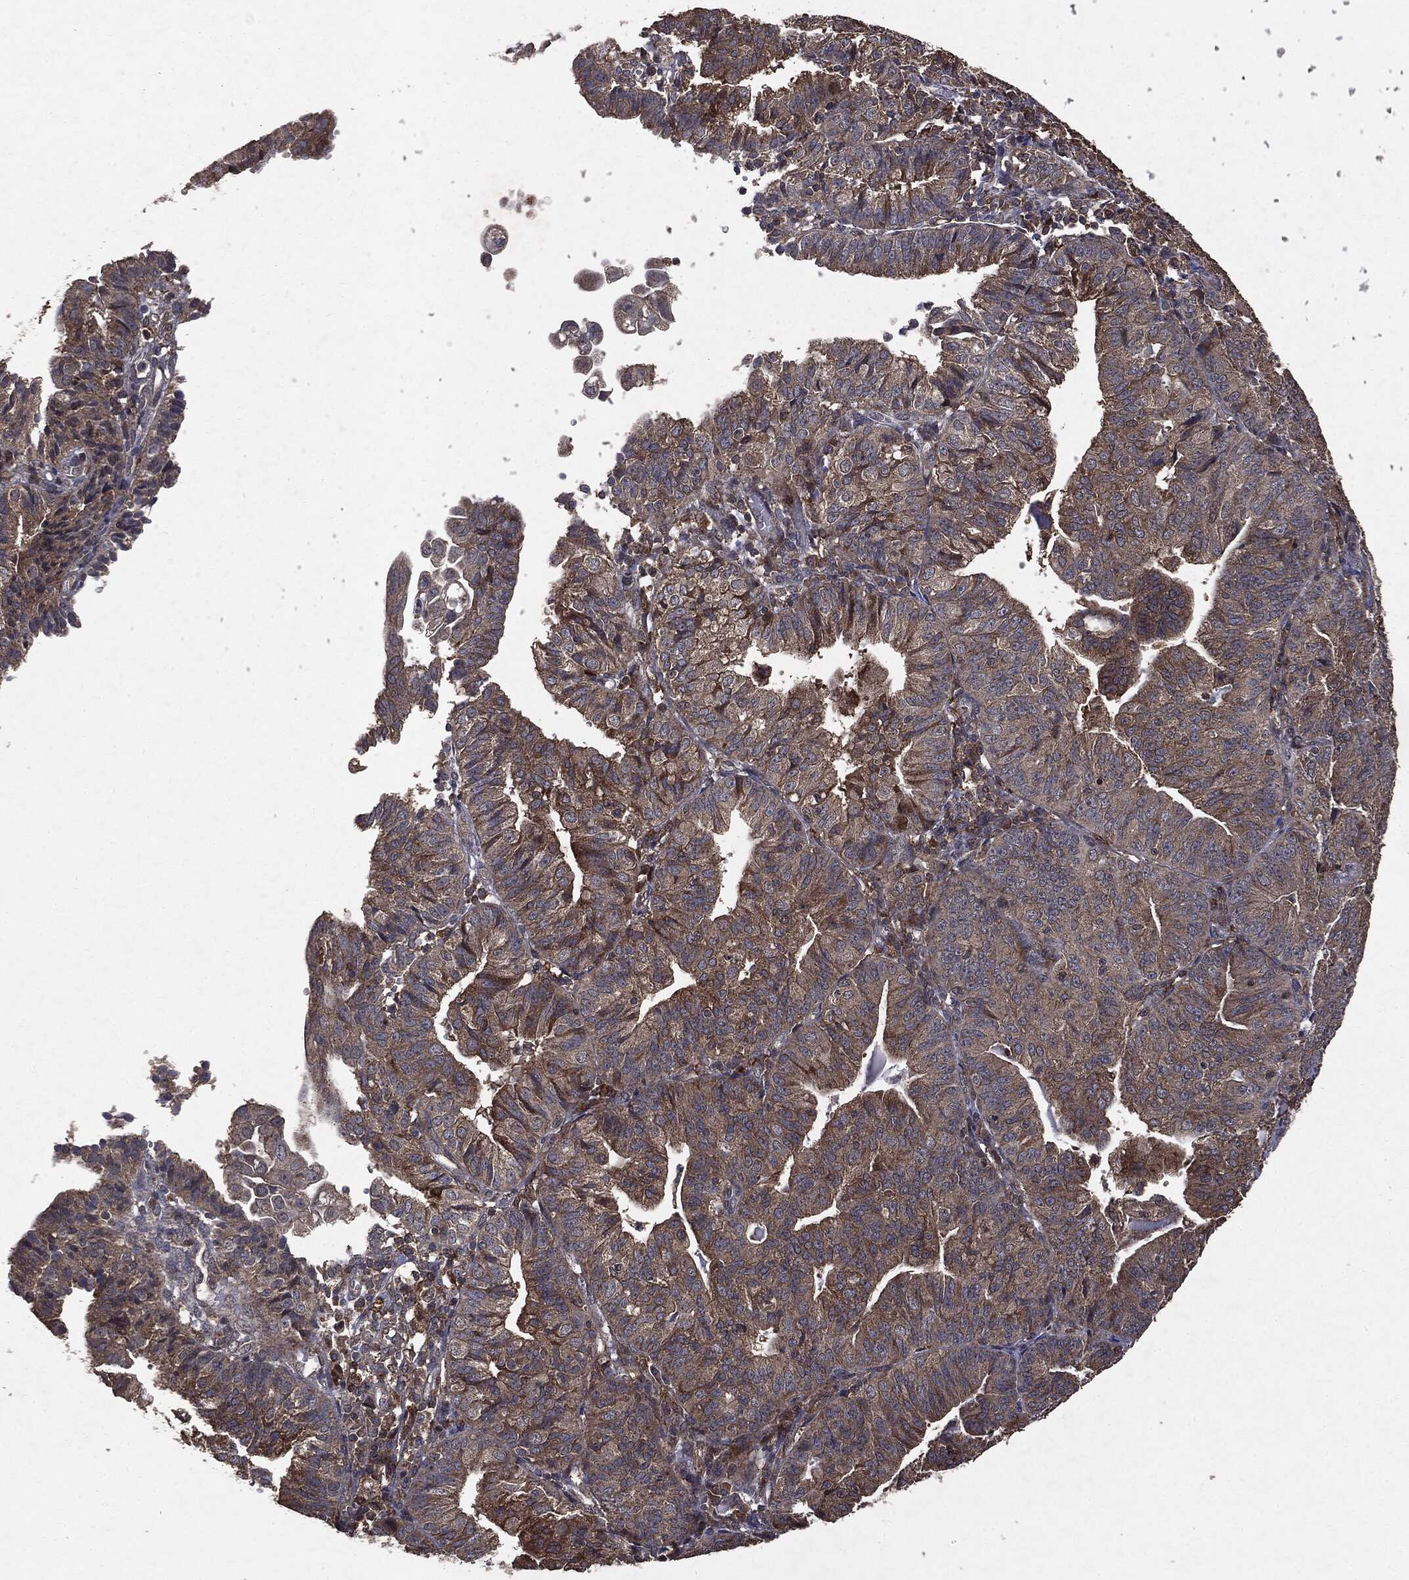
{"staining": {"intensity": "weak", "quantity": ">75%", "location": "cytoplasmic/membranous"}, "tissue": "endometrial cancer", "cell_type": "Tumor cells", "image_type": "cancer", "snomed": [{"axis": "morphology", "description": "Adenocarcinoma, NOS"}, {"axis": "topography", "description": "Endometrium"}], "caption": "Immunohistochemistry (DAB (3,3'-diaminobenzidine)) staining of endometrial cancer (adenocarcinoma) exhibits weak cytoplasmic/membranous protein expression in about >75% of tumor cells.", "gene": "PTEN", "patient": {"sex": "female", "age": 56}}